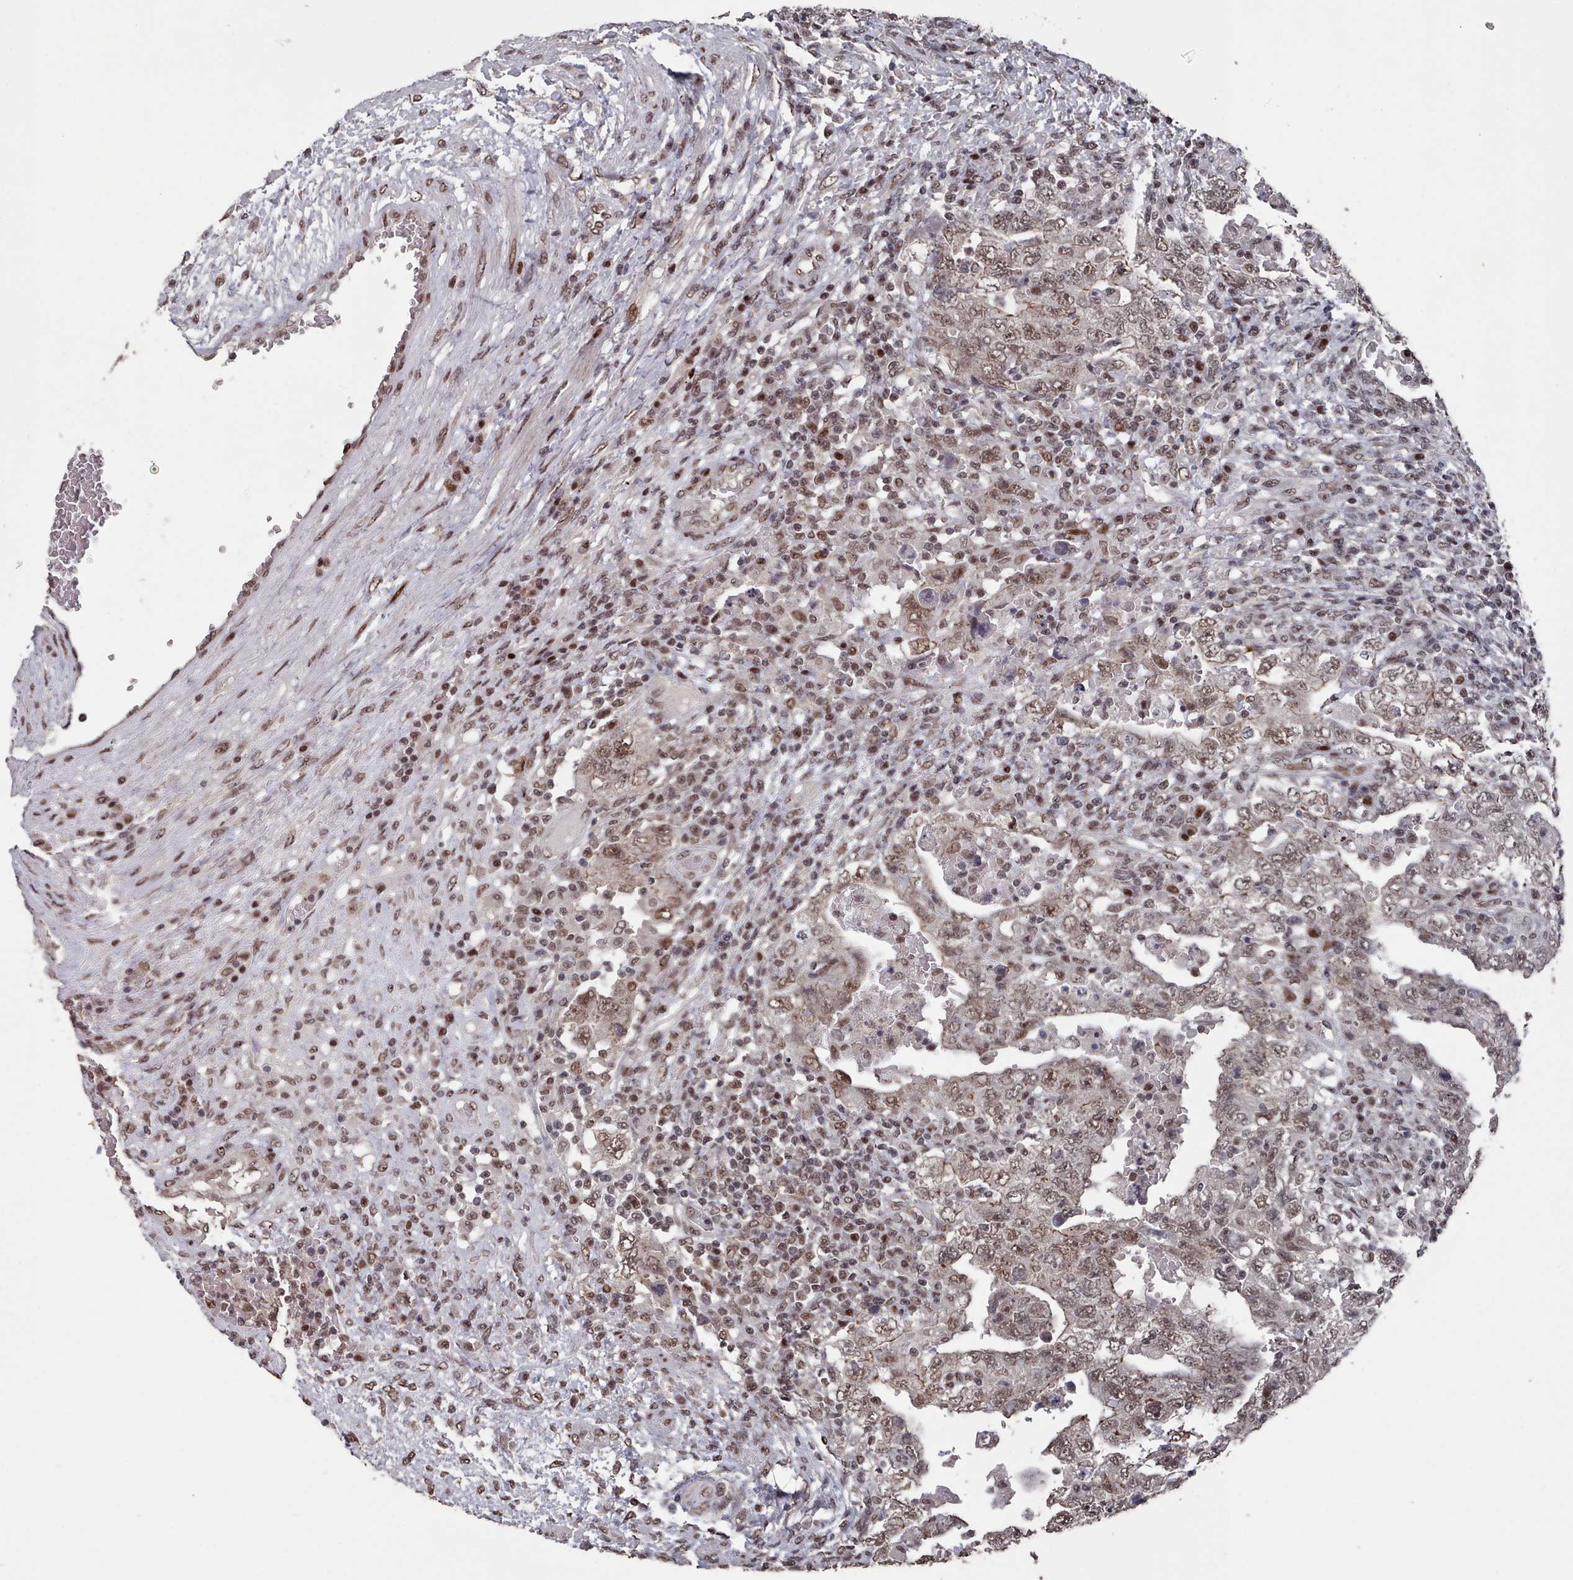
{"staining": {"intensity": "moderate", "quantity": ">75%", "location": "cytoplasmic/membranous,nuclear"}, "tissue": "testis cancer", "cell_type": "Tumor cells", "image_type": "cancer", "snomed": [{"axis": "morphology", "description": "Carcinoma, Embryonal, NOS"}, {"axis": "topography", "description": "Testis"}], "caption": "IHC staining of embryonal carcinoma (testis), which demonstrates medium levels of moderate cytoplasmic/membranous and nuclear positivity in approximately >75% of tumor cells indicating moderate cytoplasmic/membranous and nuclear protein staining. The staining was performed using DAB (brown) for protein detection and nuclei were counterstained in hematoxylin (blue).", "gene": "PNRC2", "patient": {"sex": "male", "age": 26}}